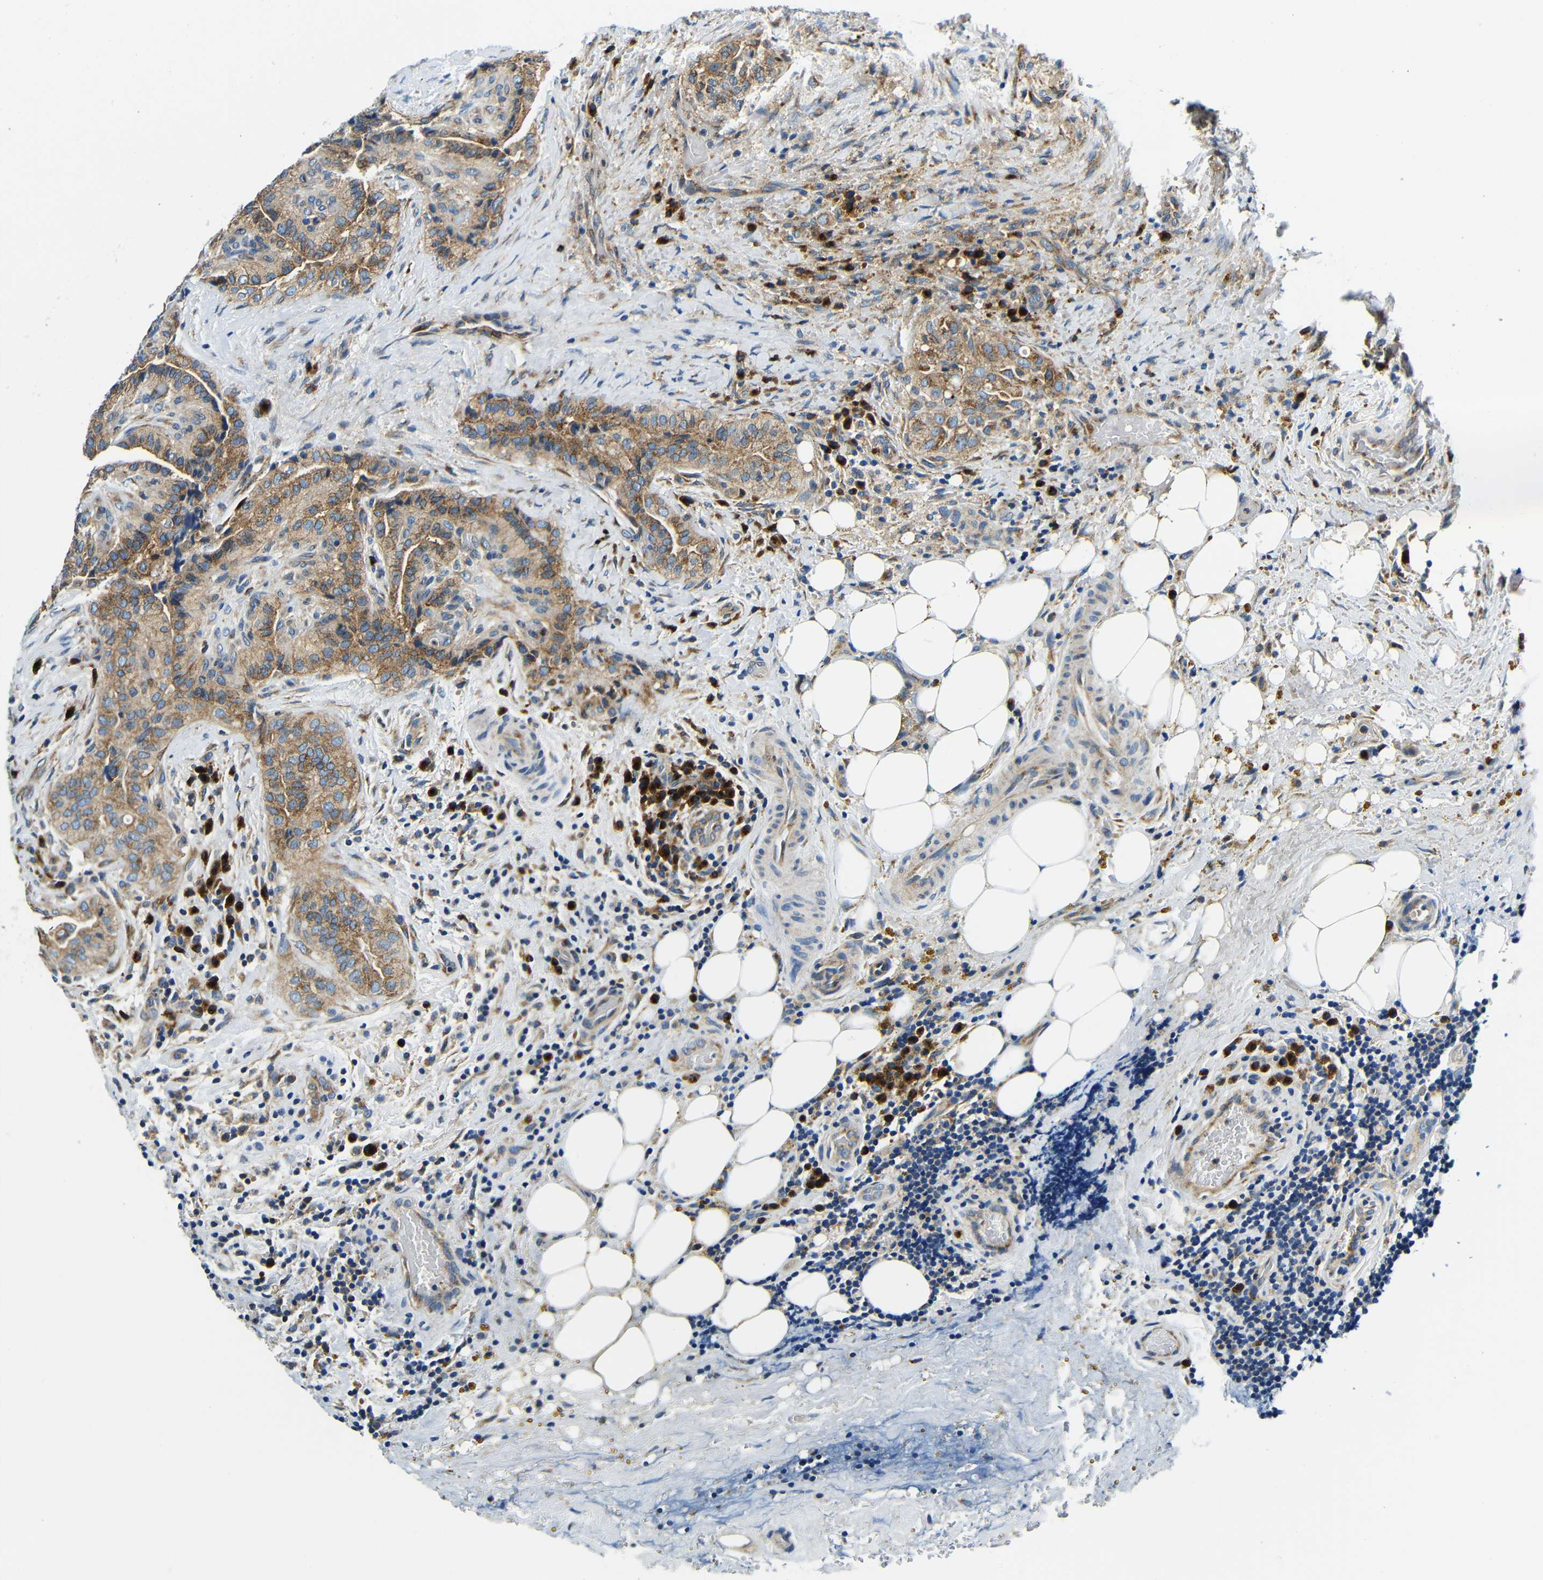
{"staining": {"intensity": "moderate", "quantity": ">75%", "location": "cytoplasmic/membranous"}, "tissue": "thyroid cancer", "cell_type": "Tumor cells", "image_type": "cancer", "snomed": [{"axis": "morphology", "description": "Papillary adenocarcinoma, NOS"}, {"axis": "topography", "description": "Thyroid gland"}], "caption": "Immunohistochemical staining of human thyroid cancer shows moderate cytoplasmic/membranous protein expression in approximately >75% of tumor cells. (DAB IHC, brown staining for protein, blue staining for nuclei).", "gene": "USO1", "patient": {"sex": "male", "age": 77}}